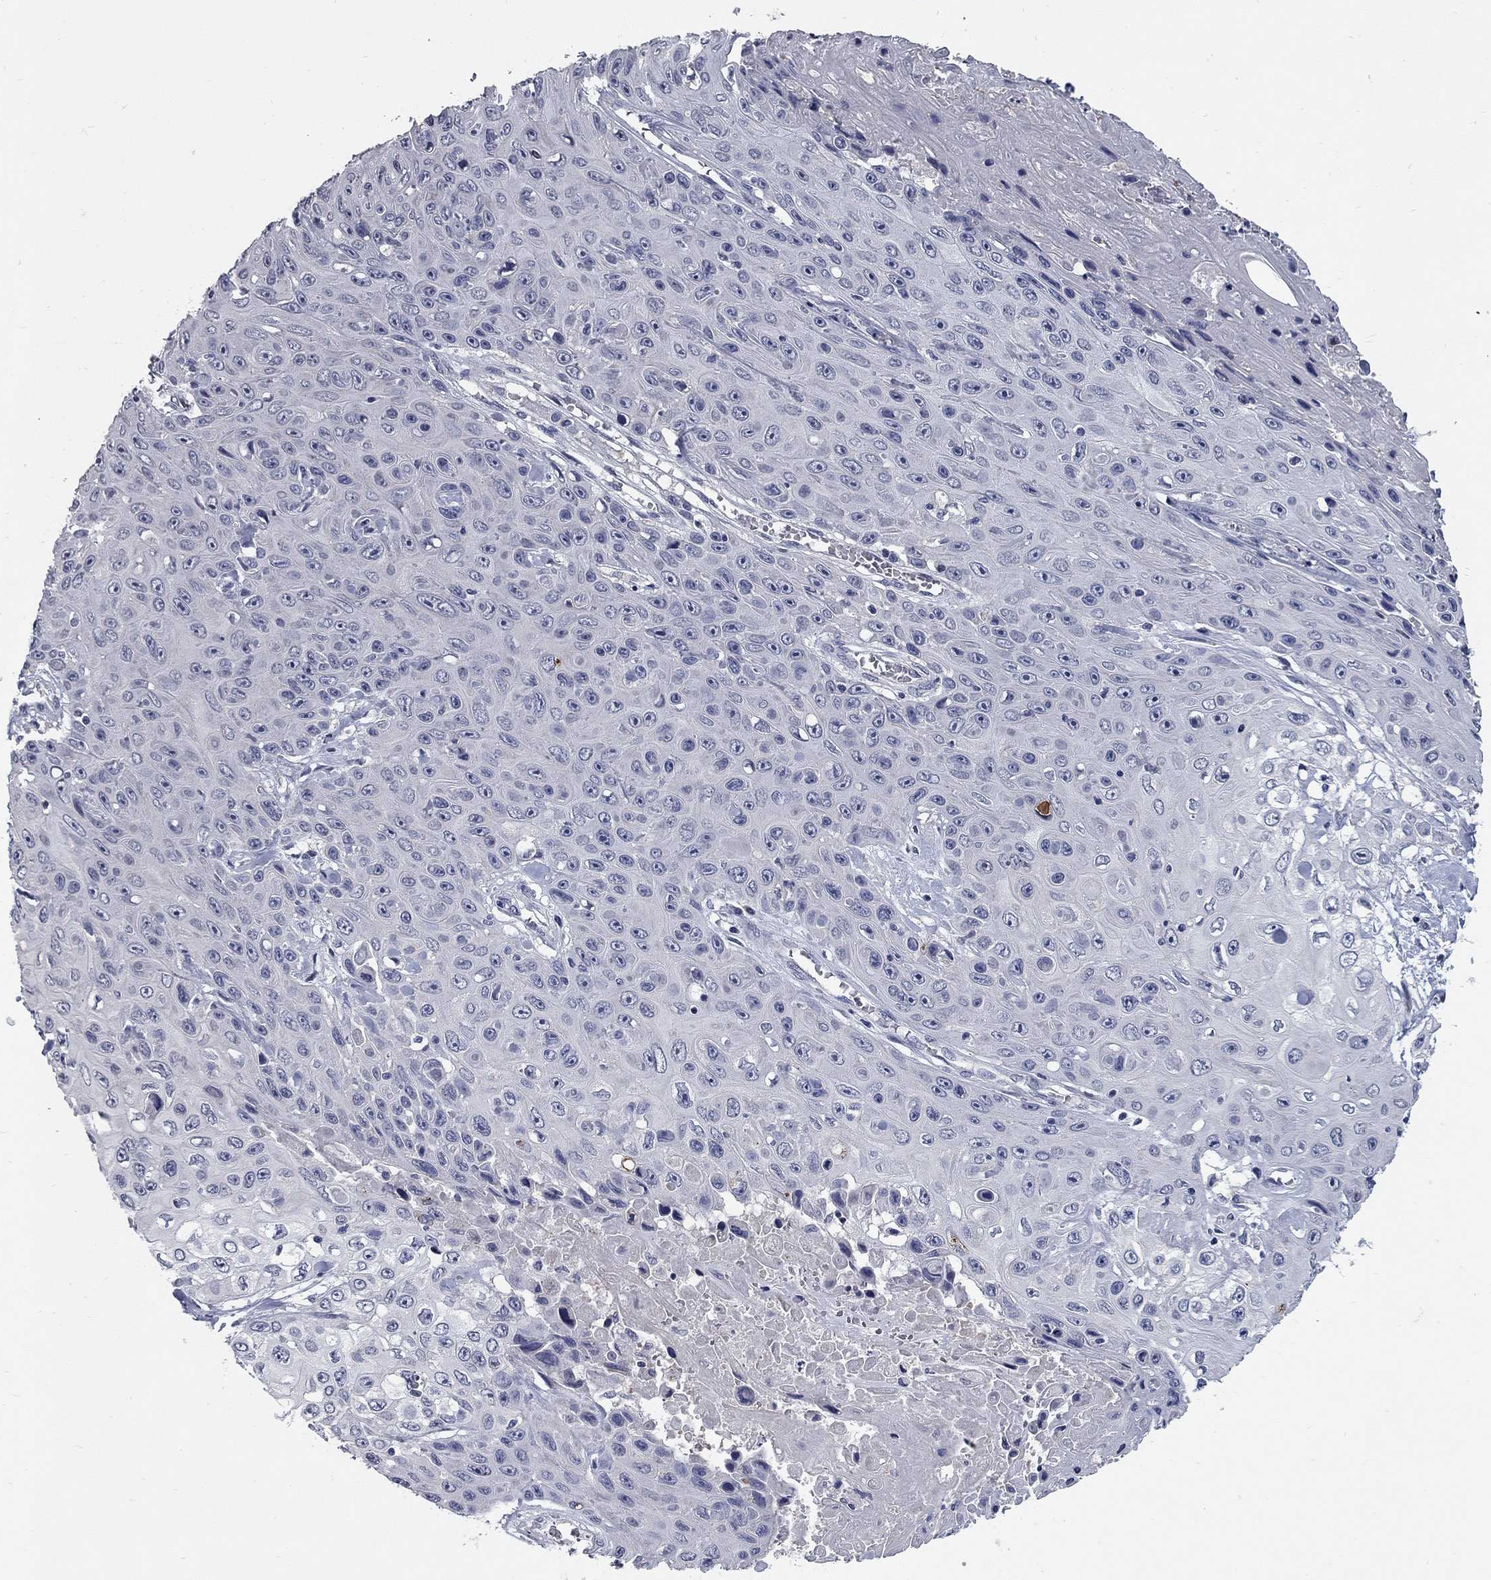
{"staining": {"intensity": "negative", "quantity": "none", "location": "none"}, "tissue": "skin cancer", "cell_type": "Tumor cells", "image_type": "cancer", "snomed": [{"axis": "morphology", "description": "Squamous cell carcinoma, NOS"}, {"axis": "topography", "description": "Skin"}], "caption": "This is an IHC micrograph of human skin cancer. There is no staining in tumor cells.", "gene": "SYT12", "patient": {"sex": "male", "age": 82}}